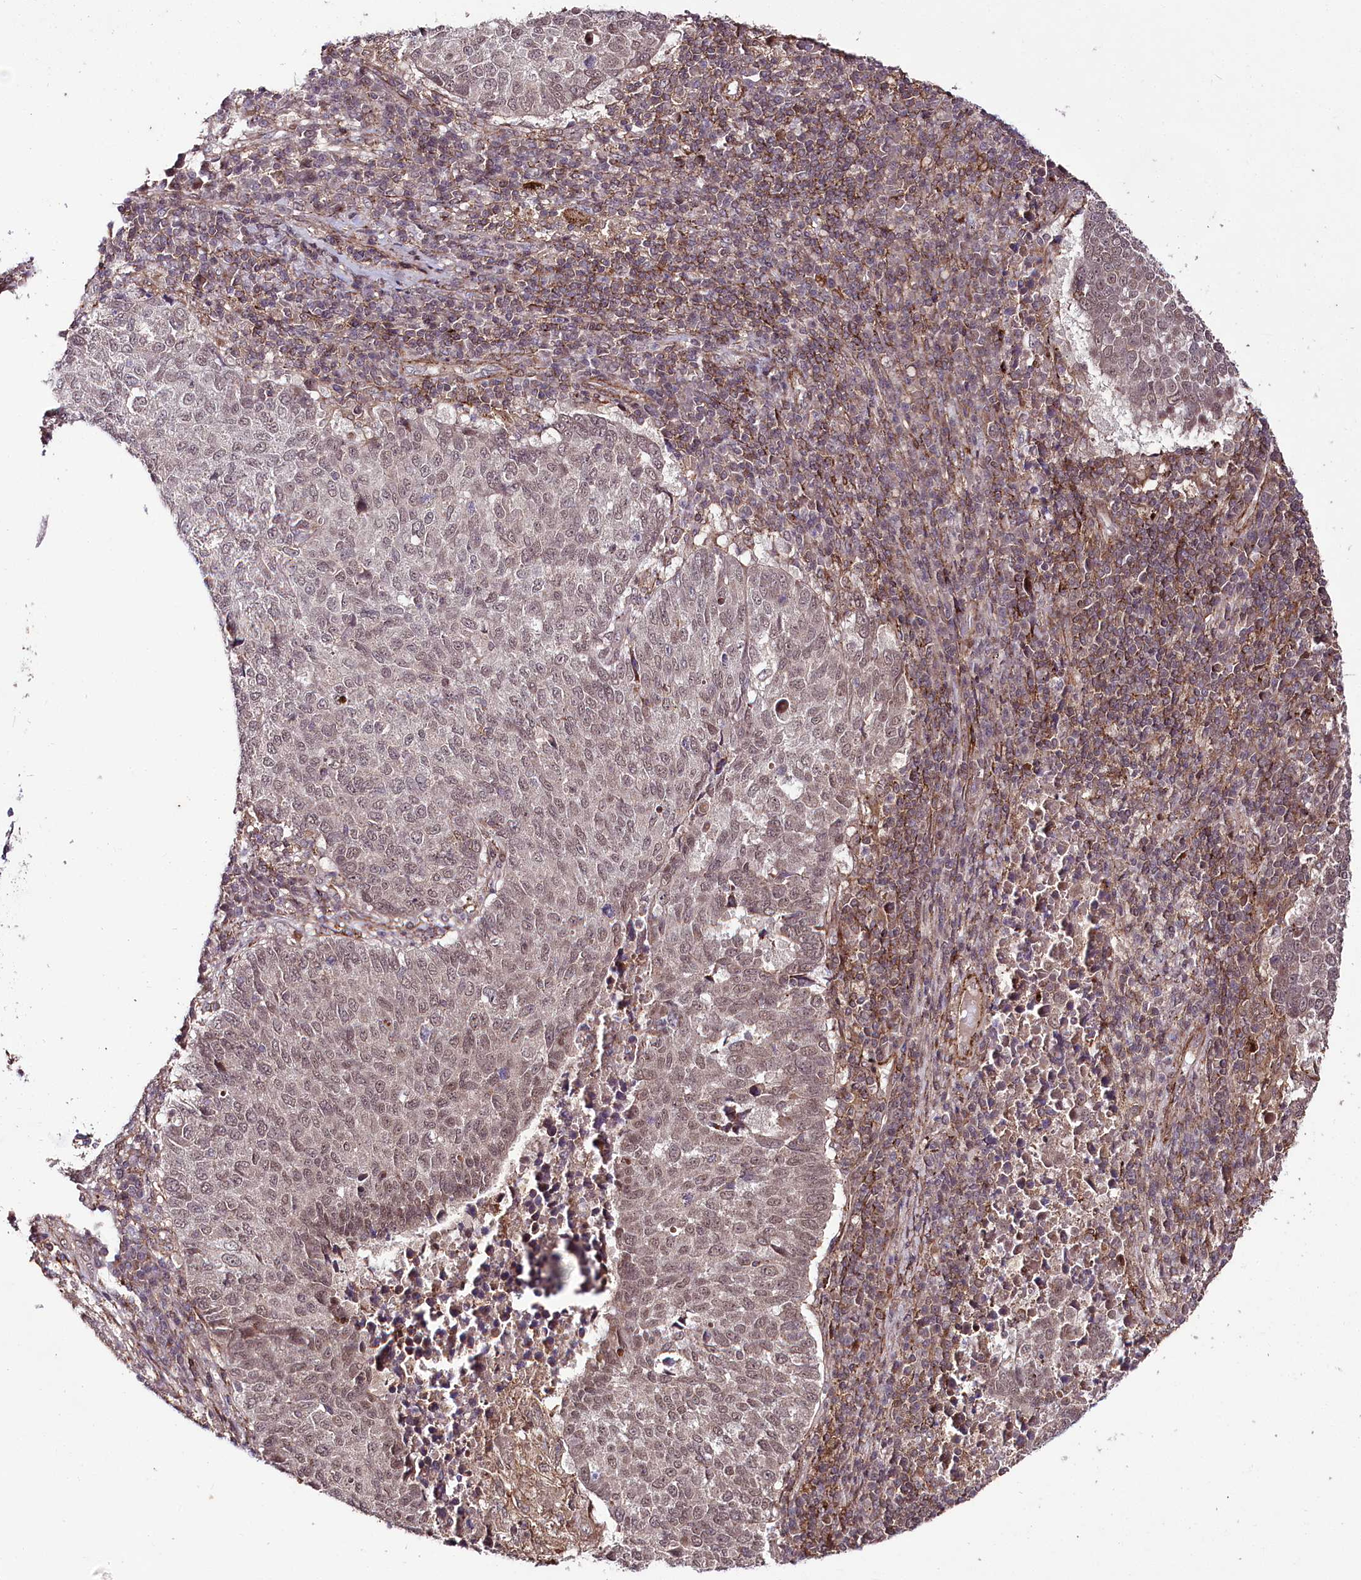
{"staining": {"intensity": "weak", "quantity": ">75%", "location": "nuclear"}, "tissue": "lung cancer", "cell_type": "Tumor cells", "image_type": "cancer", "snomed": [{"axis": "morphology", "description": "Squamous cell carcinoma, NOS"}, {"axis": "topography", "description": "Lung"}], "caption": "DAB immunohistochemical staining of human lung cancer (squamous cell carcinoma) reveals weak nuclear protein positivity in approximately >75% of tumor cells.", "gene": "PHLDB1", "patient": {"sex": "male", "age": 73}}